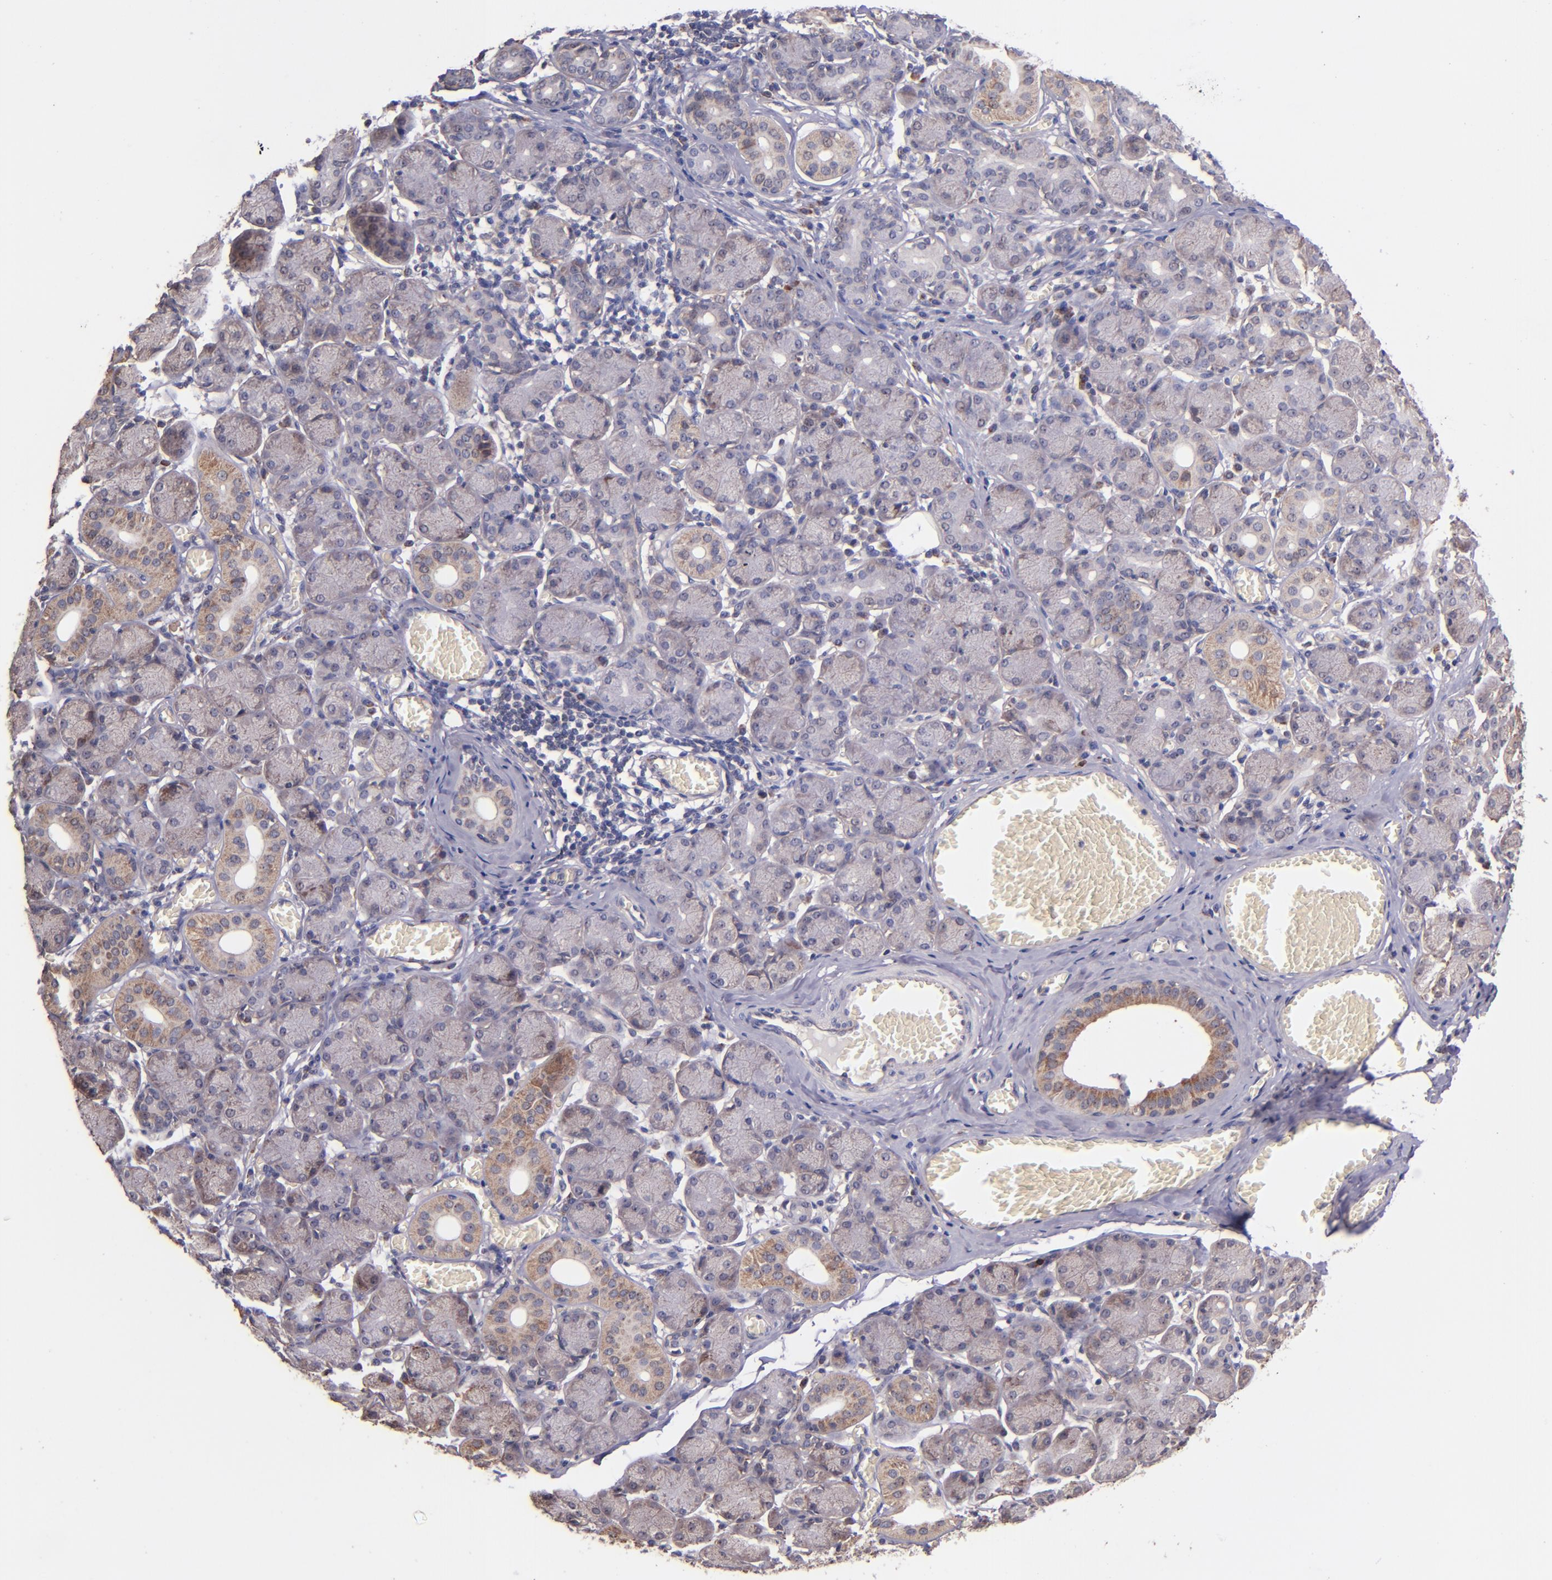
{"staining": {"intensity": "weak", "quantity": ">75%", "location": "cytoplasmic/membranous"}, "tissue": "salivary gland", "cell_type": "Glandular cells", "image_type": "normal", "snomed": [{"axis": "morphology", "description": "Normal tissue, NOS"}, {"axis": "topography", "description": "Salivary gland"}], "caption": "This is a photomicrograph of immunohistochemistry (IHC) staining of benign salivary gland, which shows weak positivity in the cytoplasmic/membranous of glandular cells.", "gene": "SHC1", "patient": {"sex": "female", "age": 24}}